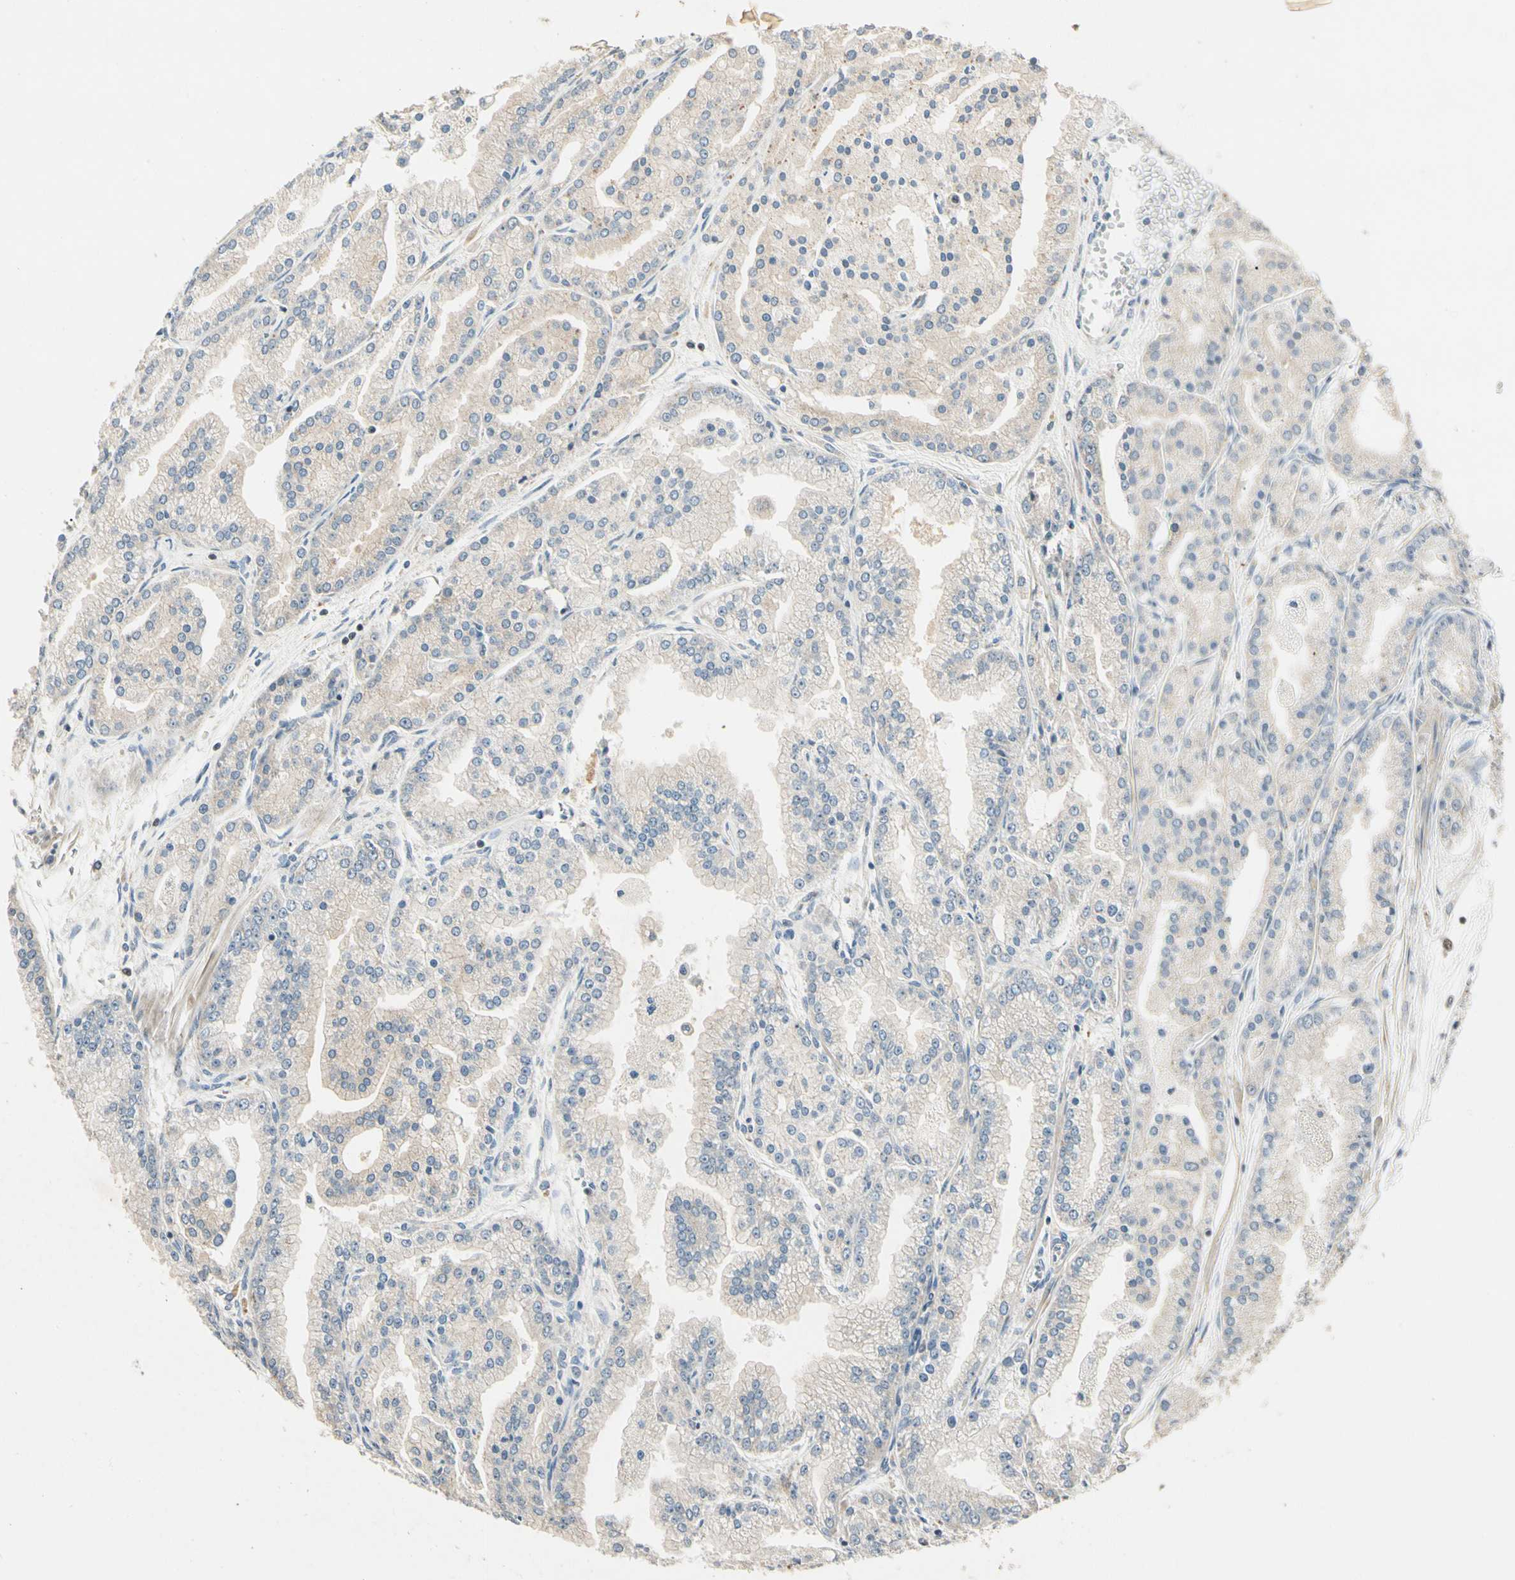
{"staining": {"intensity": "weak", "quantity": "<25%", "location": "cytoplasmic/membranous"}, "tissue": "prostate cancer", "cell_type": "Tumor cells", "image_type": "cancer", "snomed": [{"axis": "morphology", "description": "Adenocarcinoma, High grade"}, {"axis": "topography", "description": "Prostate"}], "caption": "IHC of human prostate cancer demonstrates no staining in tumor cells.", "gene": "P3H2", "patient": {"sex": "male", "age": 61}}